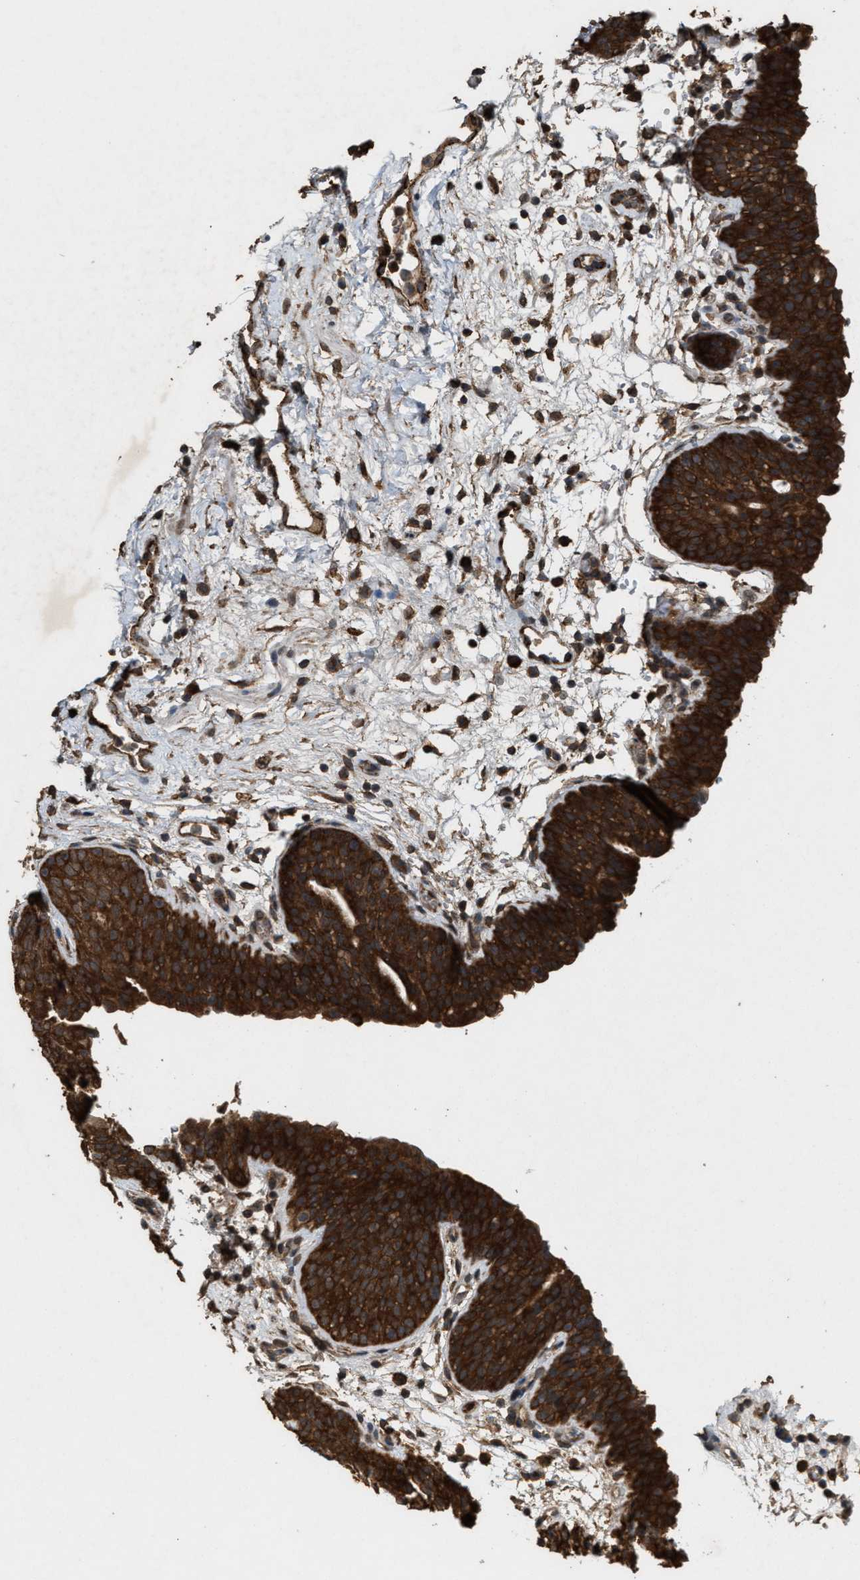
{"staining": {"intensity": "strong", "quantity": ">75%", "location": "cytoplasmic/membranous"}, "tissue": "urinary bladder", "cell_type": "Urothelial cells", "image_type": "normal", "snomed": [{"axis": "morphology", "description": "Normal tissue, NOS"}, {"axis": "topography", "description": "Urinary bladder"}], "caption": "The photomicrograph exhibits a brown stain indicating the presence of a protein in the cytoplasmic/membranous of urothelial cells in urinary bladder.", "gene": "ARHGEF5", "patient": {"sex": "male", "age": 37}}